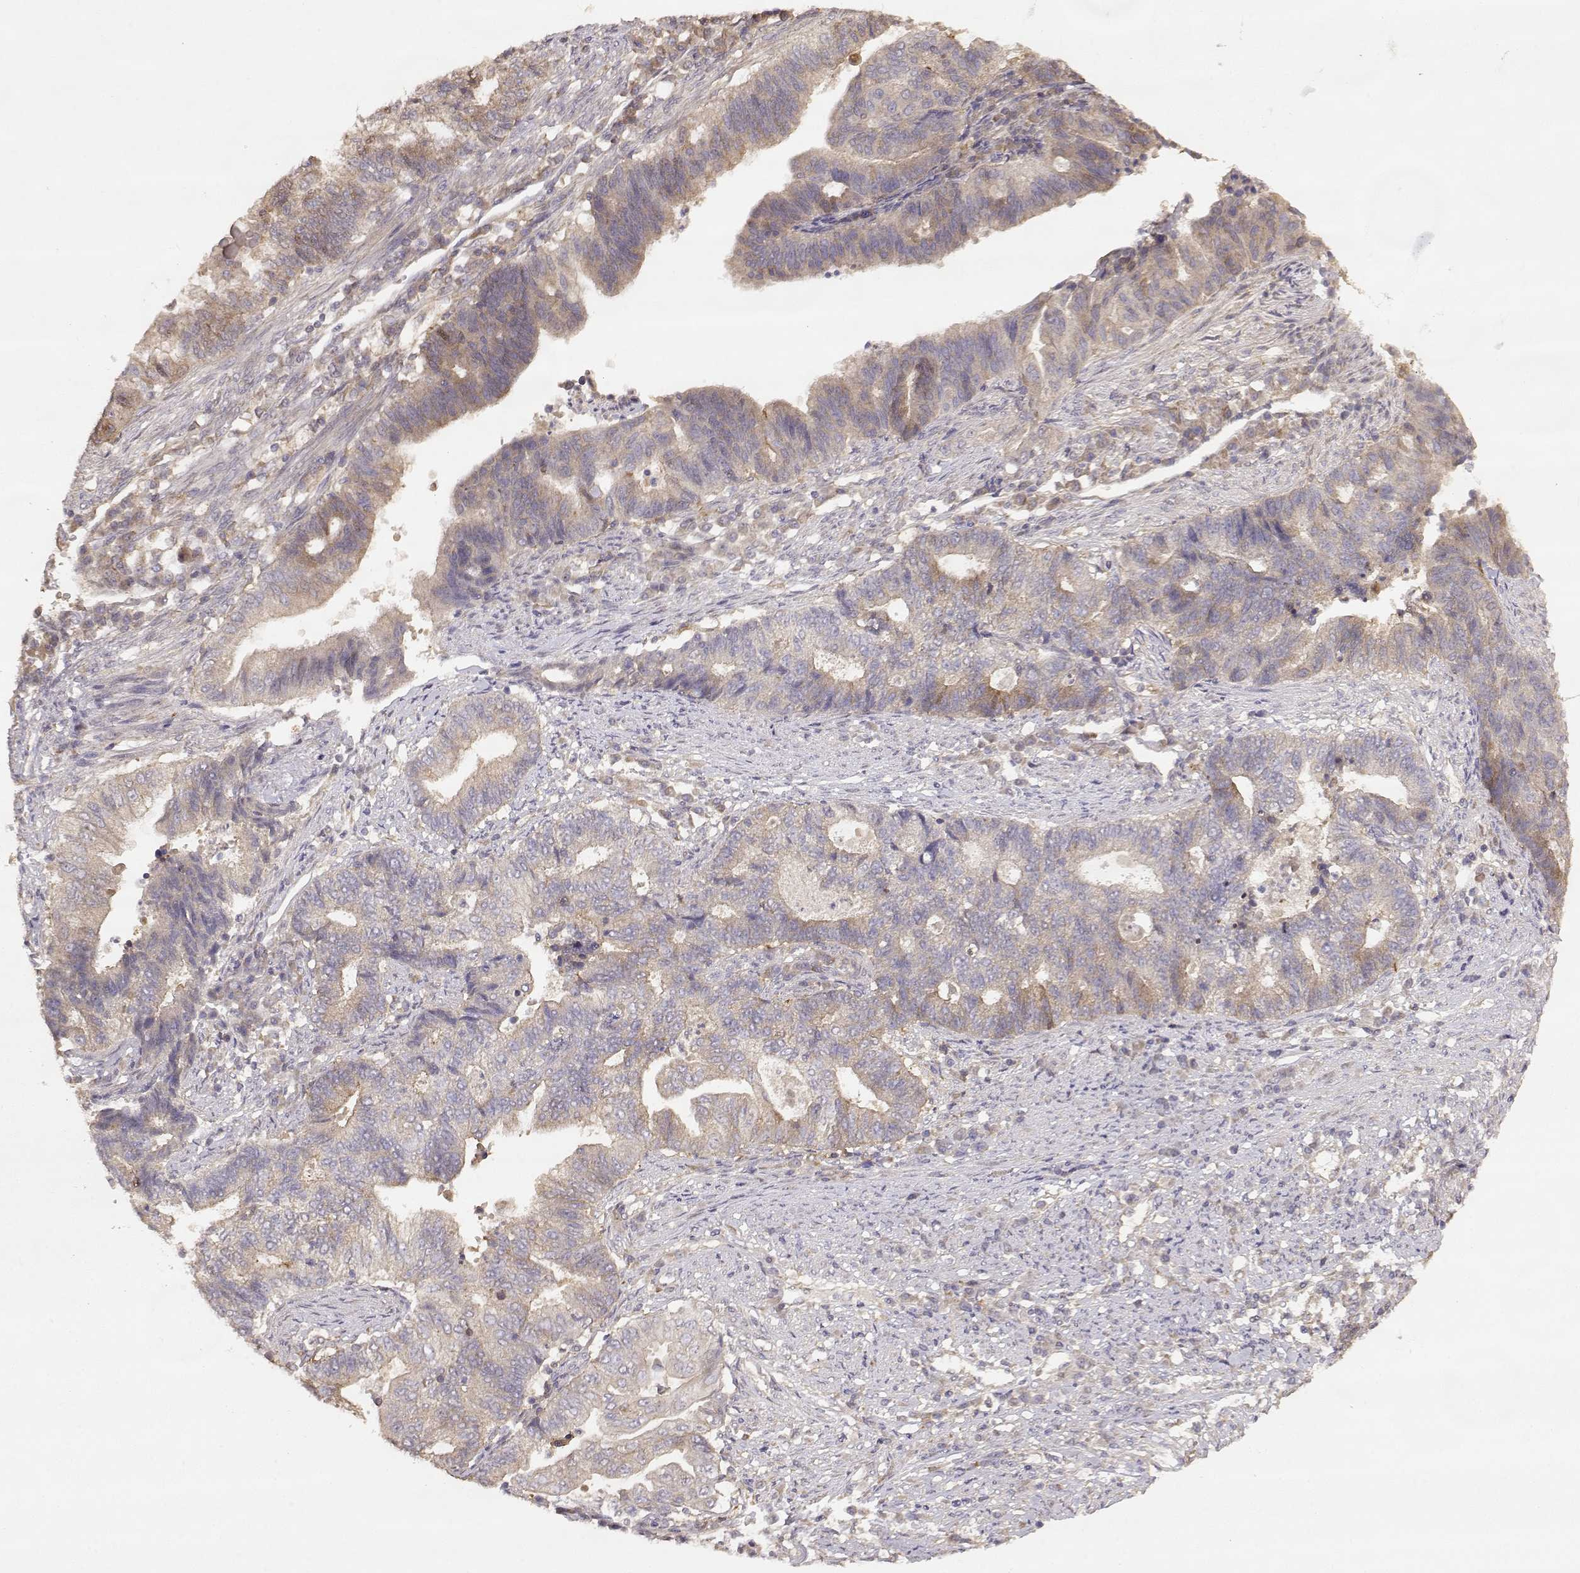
{"staining": {"intensity": "weak", "quantity": ">75%", "location": "cytoplasmic/membranous"}, "tissue": "endometrial cancer", "cell_type": "Tumor cells", "image_type": "cancer", "snomed": [{"axis": "morphology", "description": "Adenocarcinoma, NOS"}, {"axis": "topography", "description": "Uterus"}, {"axis": "topography", "description": "Endometrium"}], "caption": "Weak cytoplasmic/membranous positivity for a protein is identified in about >75% of tumor cells of adenocarcinoma (endometrial) using IHC.", "gene": "CRIM1", "patient": {"sex": "female", "age": 54}}